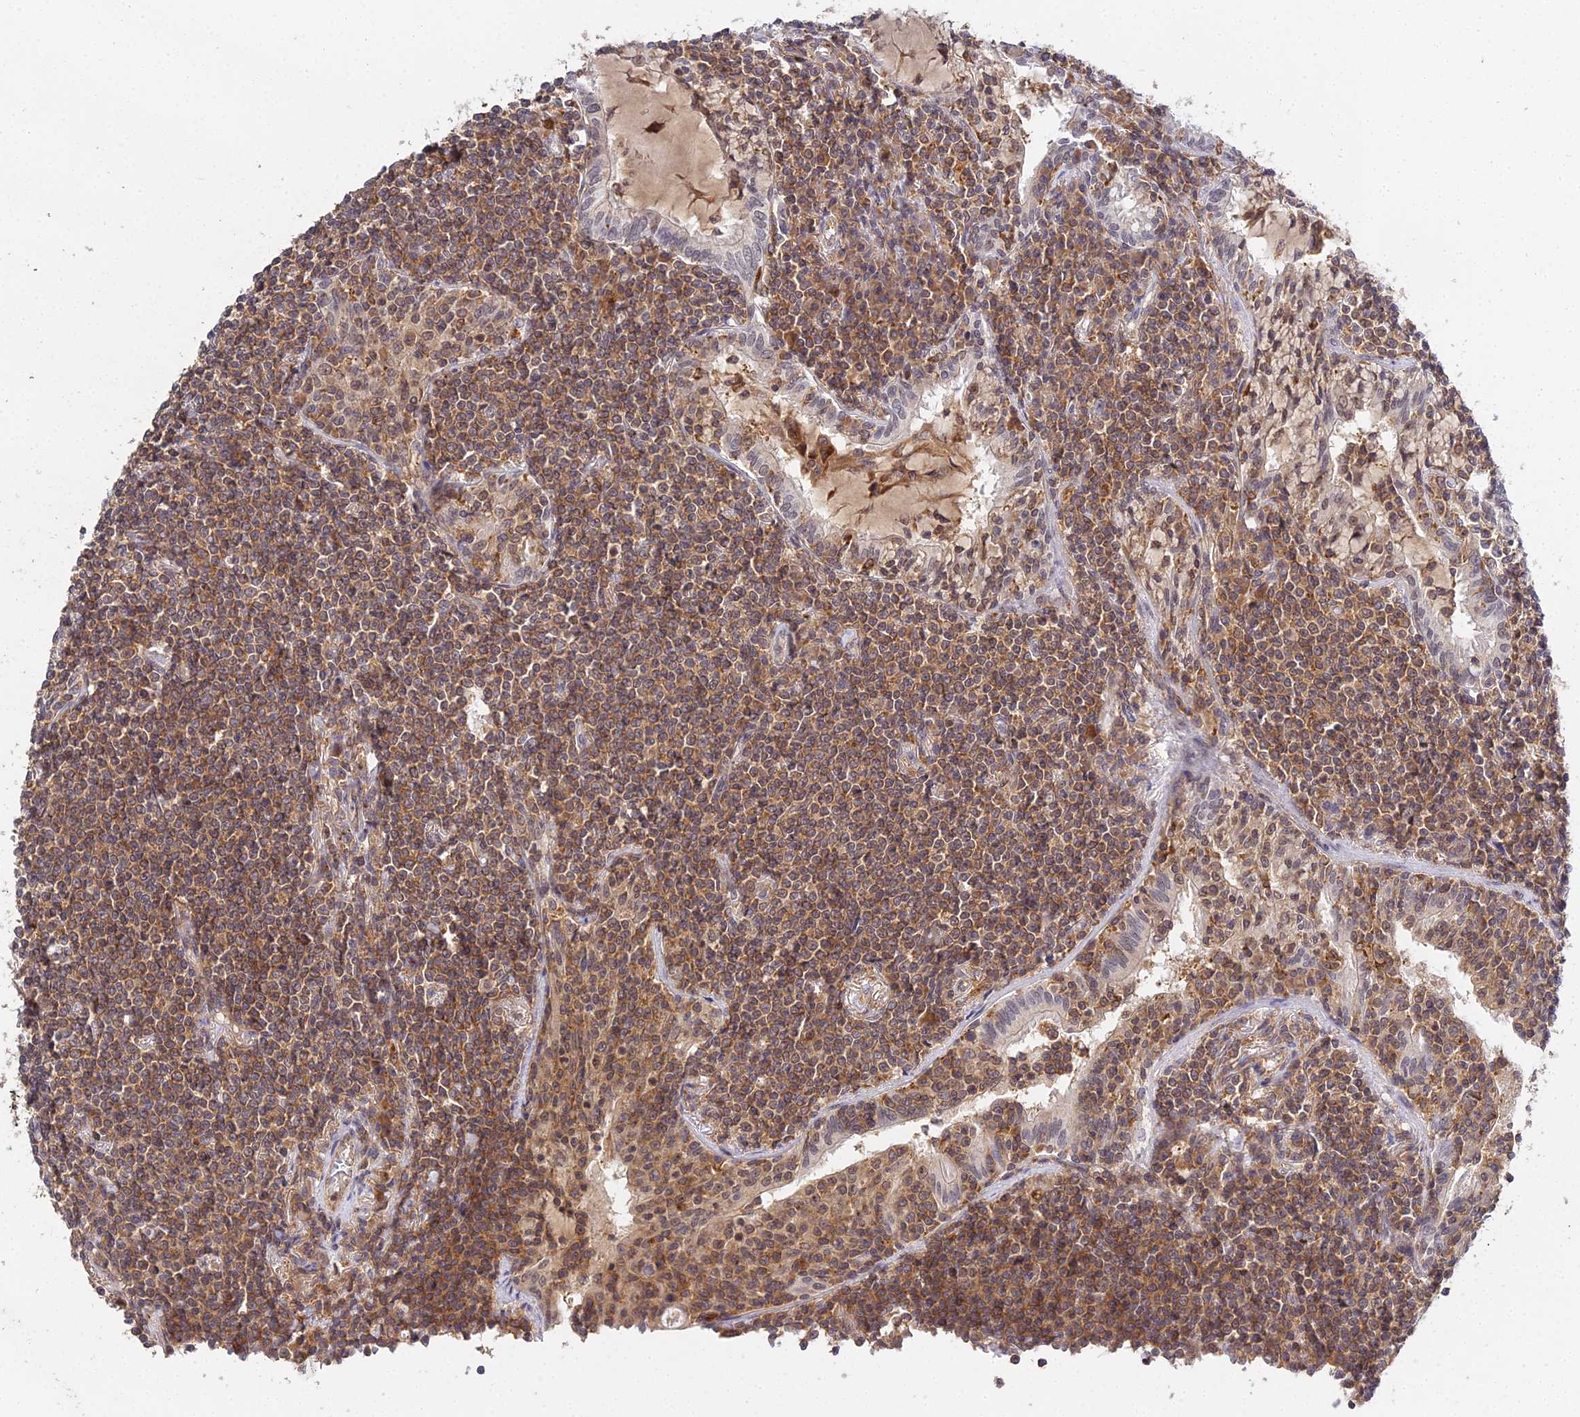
{"staining": {"intensity": "moderate", "quantity": ">75%", "location": "cytoplasmic/membranous"}, "tissue": "lymphoma", "cell_type": "Tumor cells", "image_type": "cancer", "snomed": [{"axis": "morphology", "description": "Malignant lymphoma, non-Hodgkin's type, Low grade"}, {"axis": "topography", "description": "Lung"}], "caption": "Lymphoma stained with DAB (3,3'-diaminobenzidine) IHC demonstrates medium levels of moderate cytoplasmic/membranous positivity in approximately >75% of tumor cells.", "gene": "TPRX1", "patient": {"sex": "female", "age": 71}}